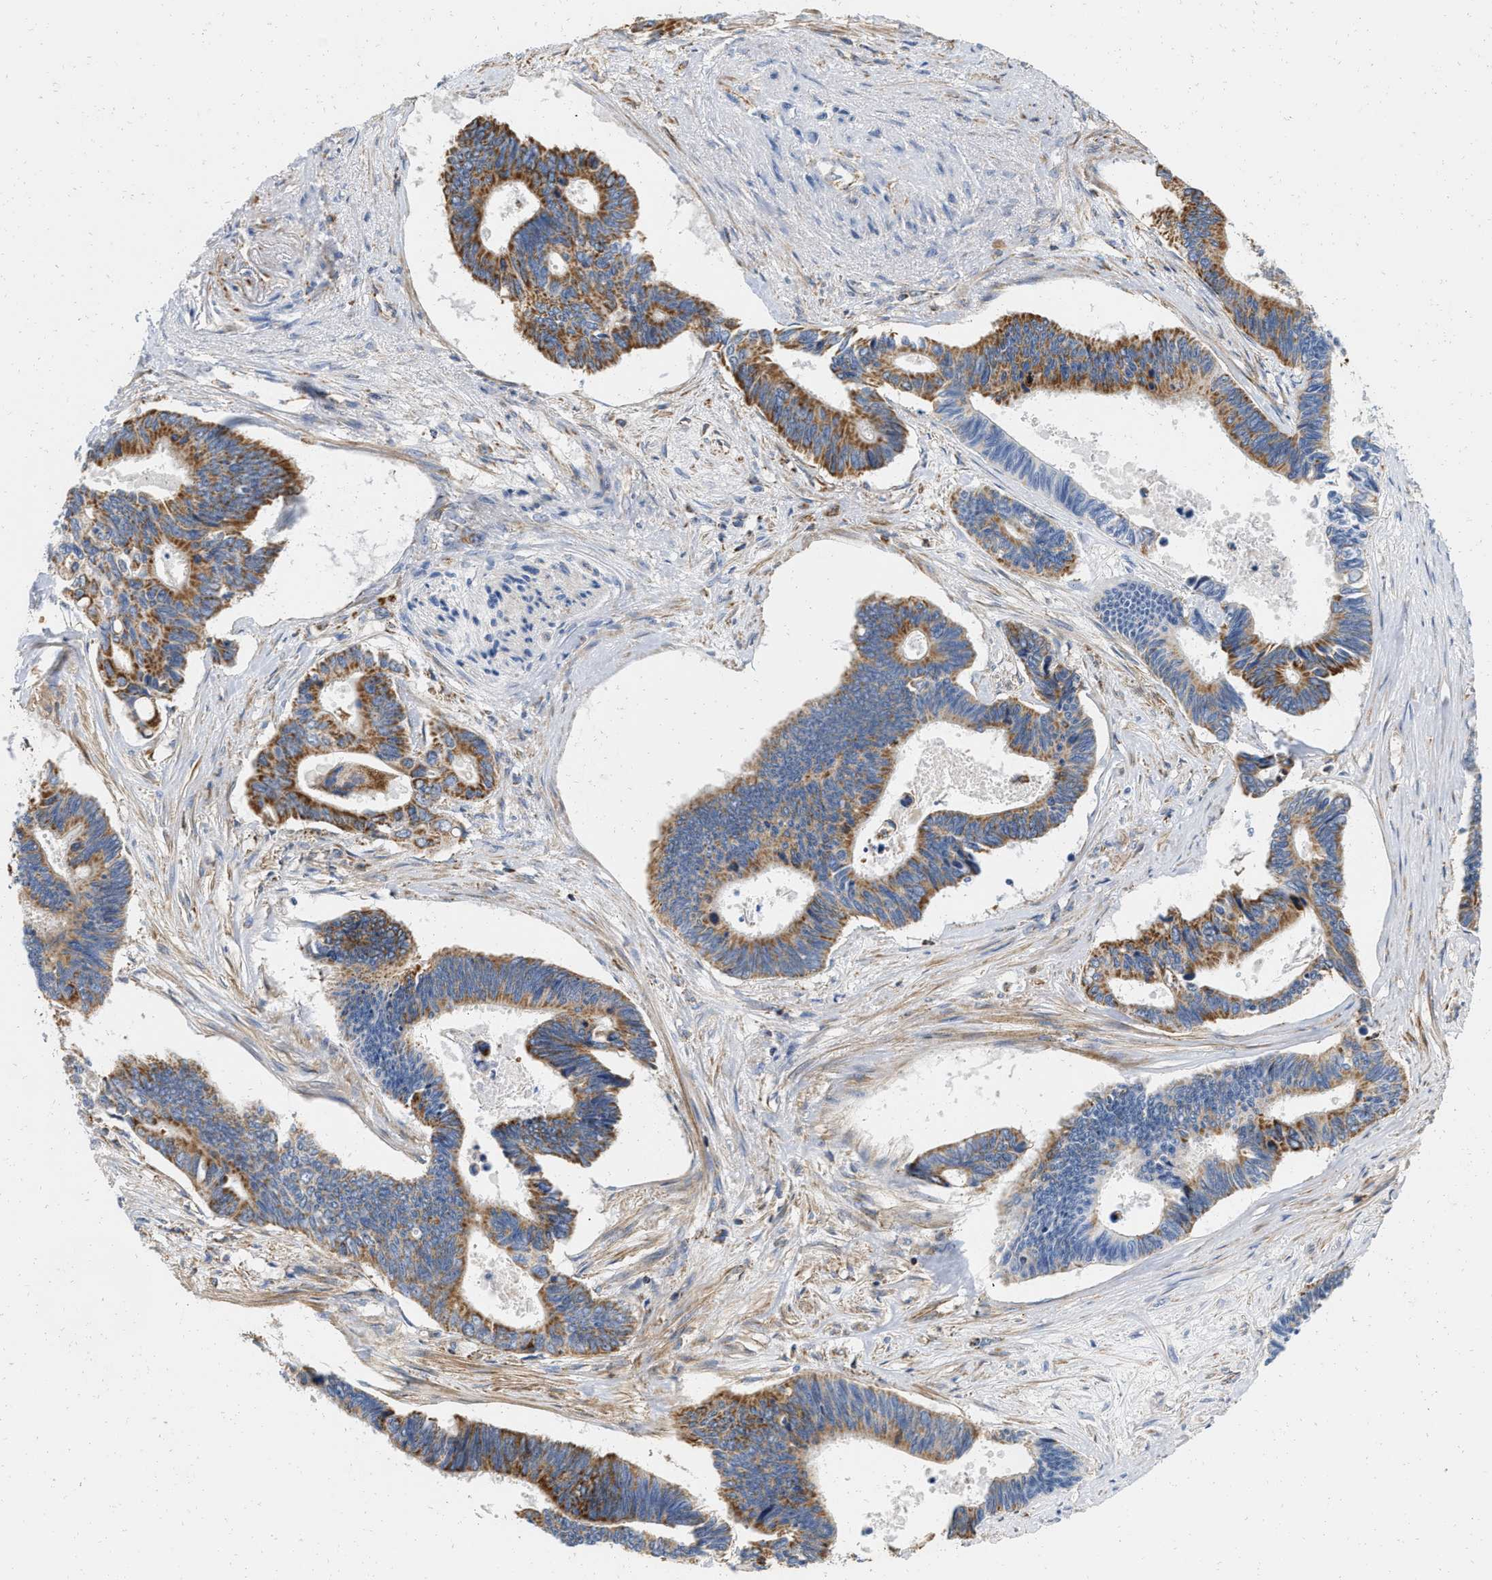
{"staining": {"intensity": "moderate", "quantity": ">75%", "location": "cytoplasmic/membranous"}, "tissue": "pancreatic cancer", "cell_type": "Tumor cells", "image_type": "cancer", "snomed": [{"axis": "morphology", "description": "Adenocarcinoma, NOS"}, {"axis": "topography", "description": "Pancreas"}], "caption": "Immunohistochemistry (IHC) of human adenocarcinoma (pancreatic) demonstrates medium levels of moderate cytoplasmic/membranous positivity in about >75% of tumor cells. (DAB IHC, brown staining for protein, blue staining for nuclei).", "gene": "GRB10", "patient": {"sex": "female", "age": 70}}